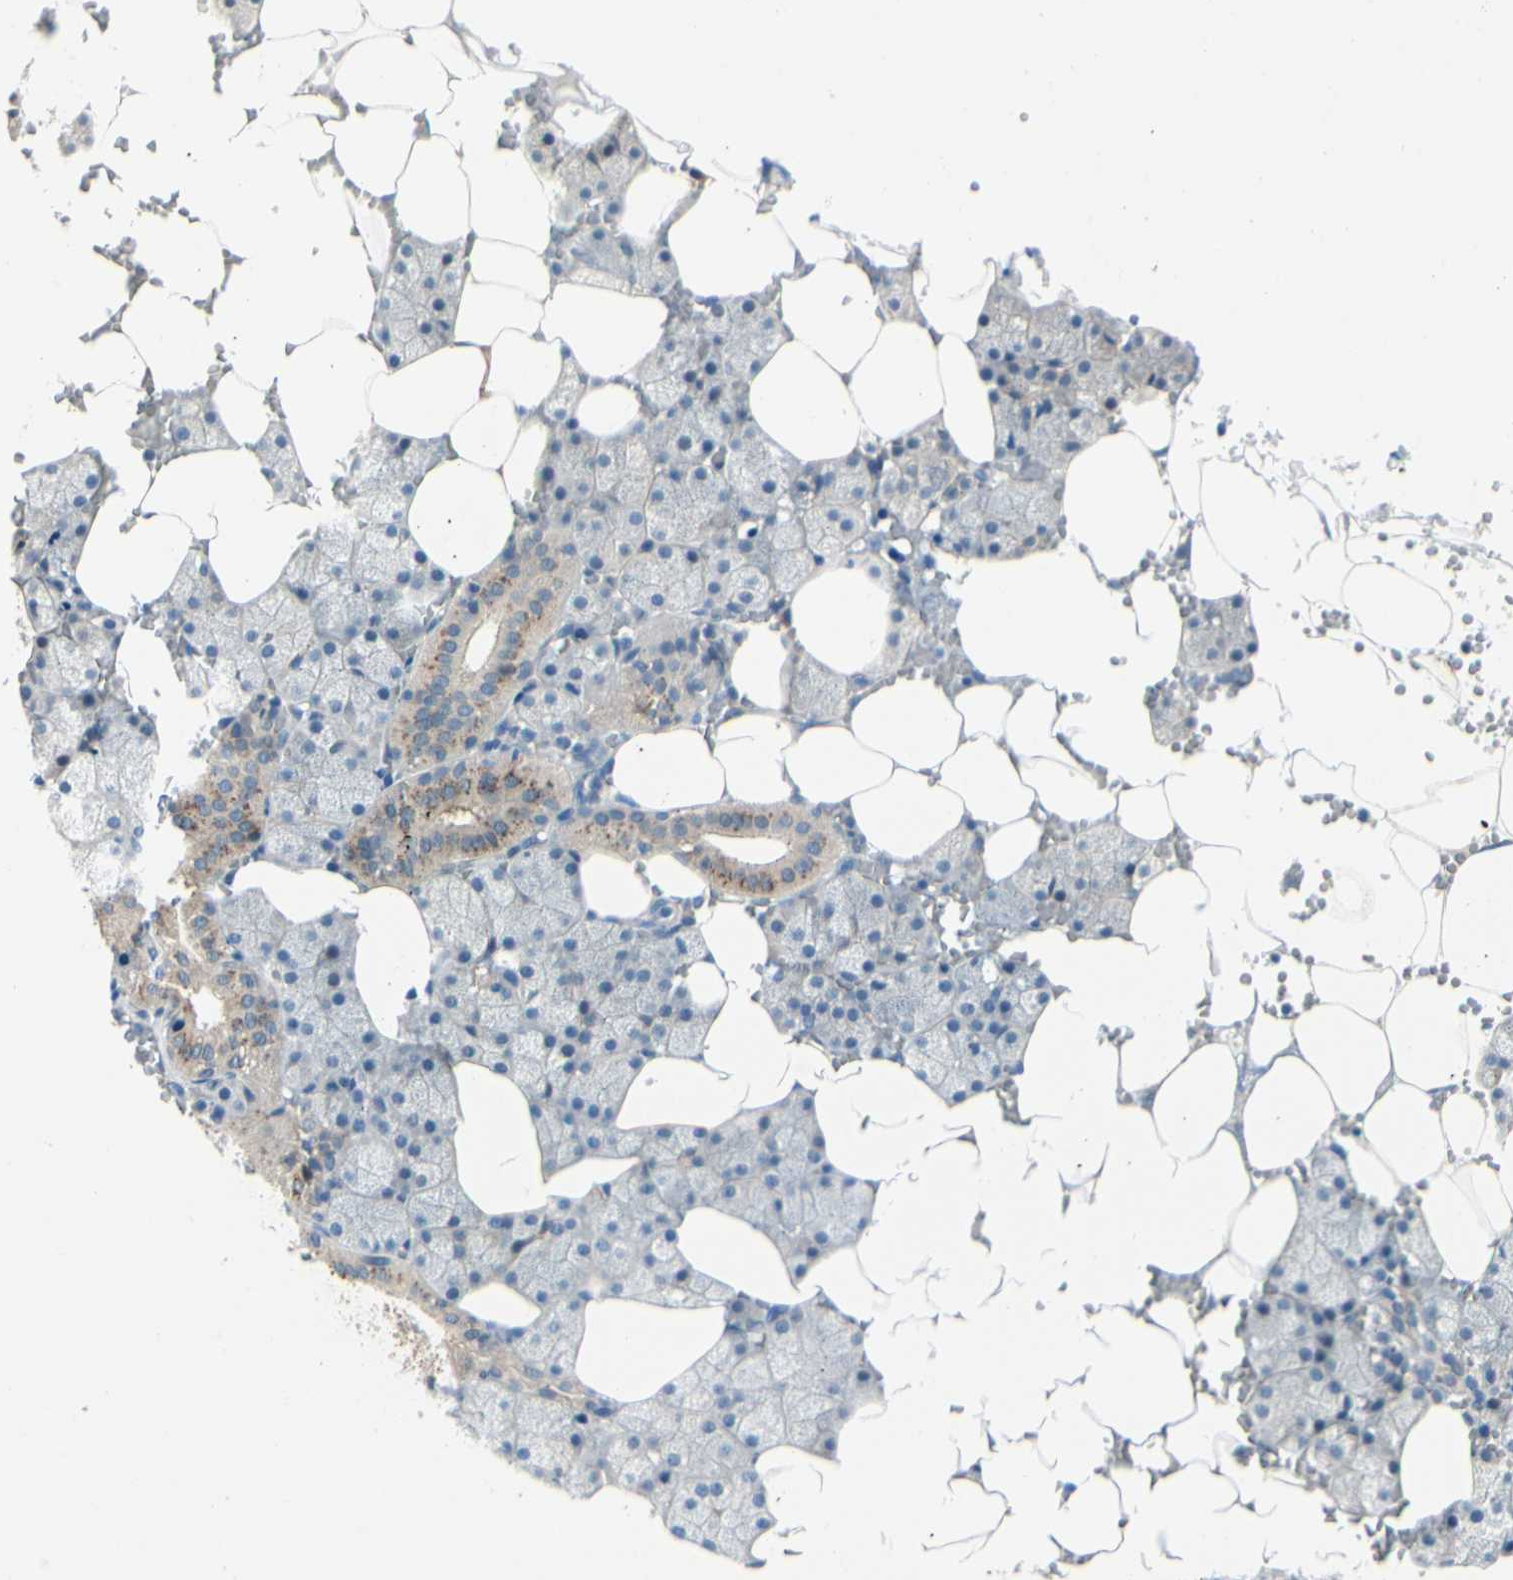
{"staining": {"intensity": "moderate", "quantity": "<25%", "location": "cytoplasmic/membranous"}, "tissue": "salivary gland", "cell_type": "Glandular cells", "image_type": "normal", "snomed": [{"axis": "morphology", "description": "Normal tissue, NOS"}, {"axis": "topography", "description": "Salivary gland"}], "caption": "Immunohistochemistry image of benign salivary gland: human salivary gland stained using IHC demonstrates low levels of moderate protein expression localized specifically in the cytoplasmic/membranous of glandular cells, appearing as a cytoplasmic/membranous brown color.", "gene": "PEBP1", "patient": {"sex": "male", "age": 62}}